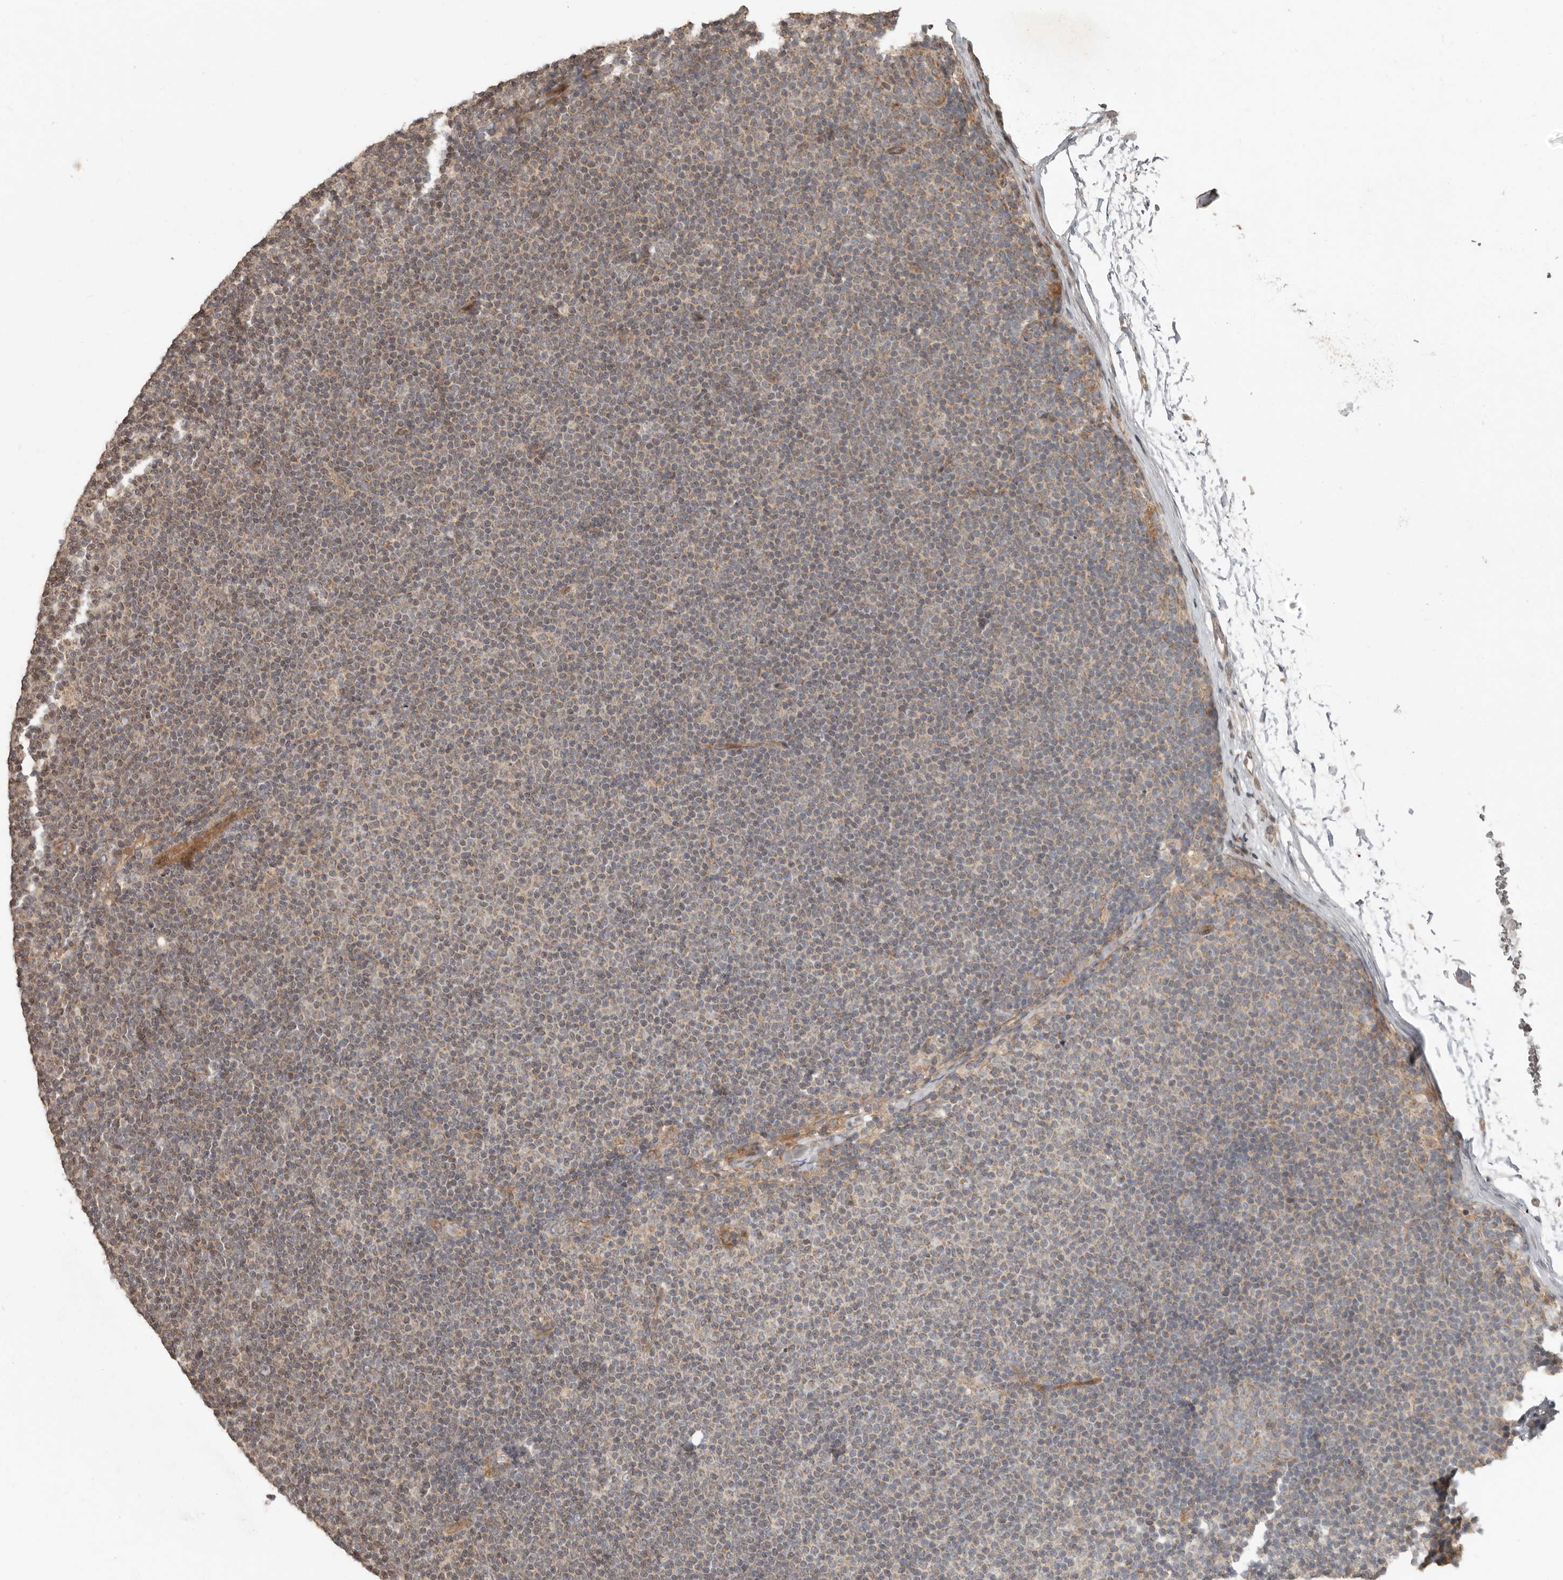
{"staining": {"intensity": "negative", "quantity": "none", "location": "none"}, "tissue": "lymphoma", "cell_type": "Tumor cells", "image_type": "cancer", "snomed": [{"axis": "morphology", "description": "Malignant lymphoma, non-Hodgkin's type, Low grade"}, {"axis": "topography", "description": "Lymph node"}], "caption": "The photomicrograph displays no staining of tumor cells in malignant lymphoma, non-Hodgkin's type (low-grade).", "gene": "SLC6A7", "patient": {"sex": "female", "age": 53}}